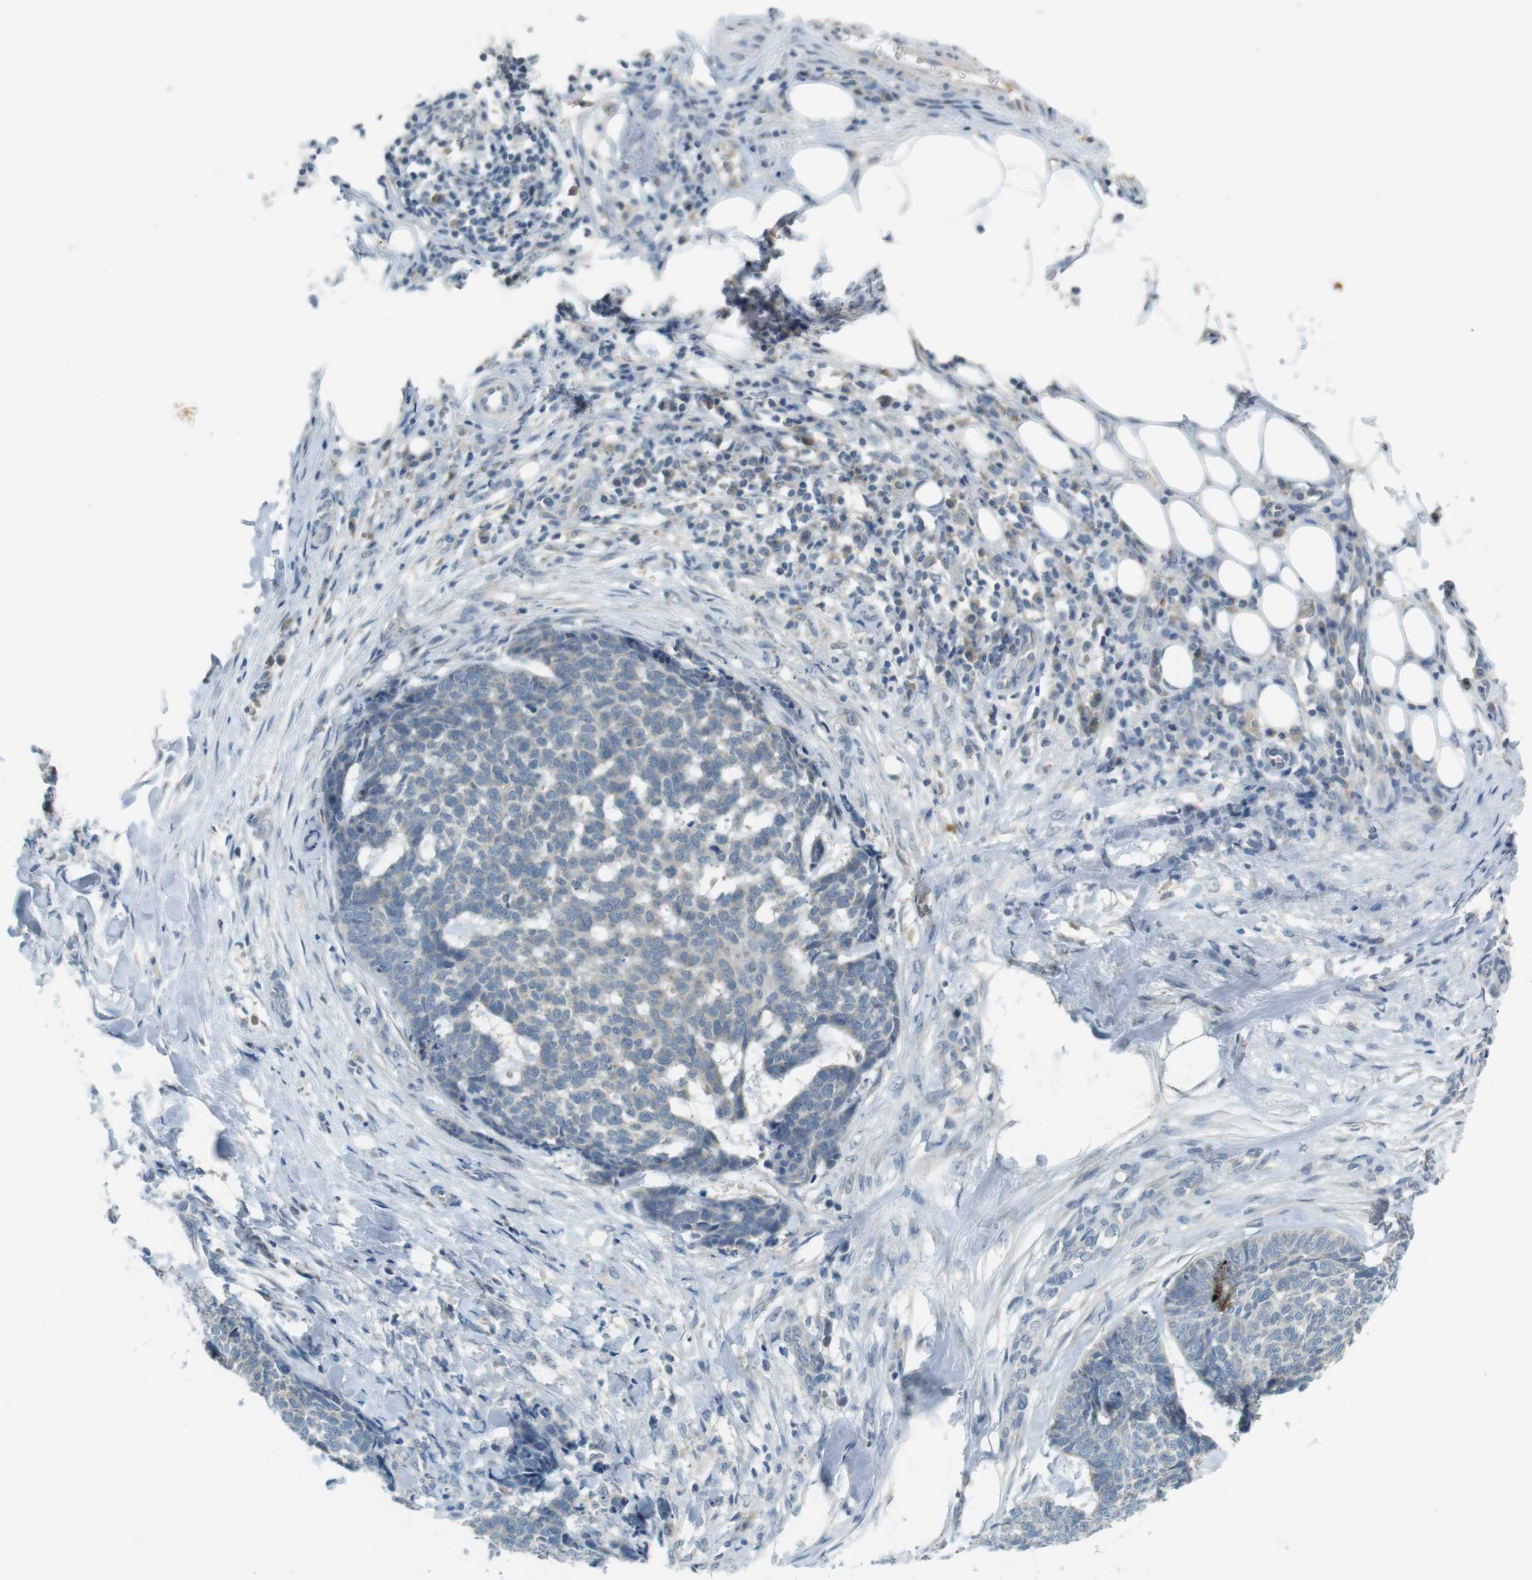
{"staining": {"intensity": "negative", "quantity": "none", "location": "none"}, "tissue": "skin cancer", "cell_type": "Tumor cells", "image_type": "cancer", "snomed": [{"axis": "morphology", "description": "Basal cell carcinoma"}, {"axis": "topography", "description": "Skin"}], "caption": "An IHC histopathology image of skin cancer is shown. There is no staining in tumor cells of skin cancer.", "gene": "MUC5B", "patient": {"sex": "male", "age": 84}}